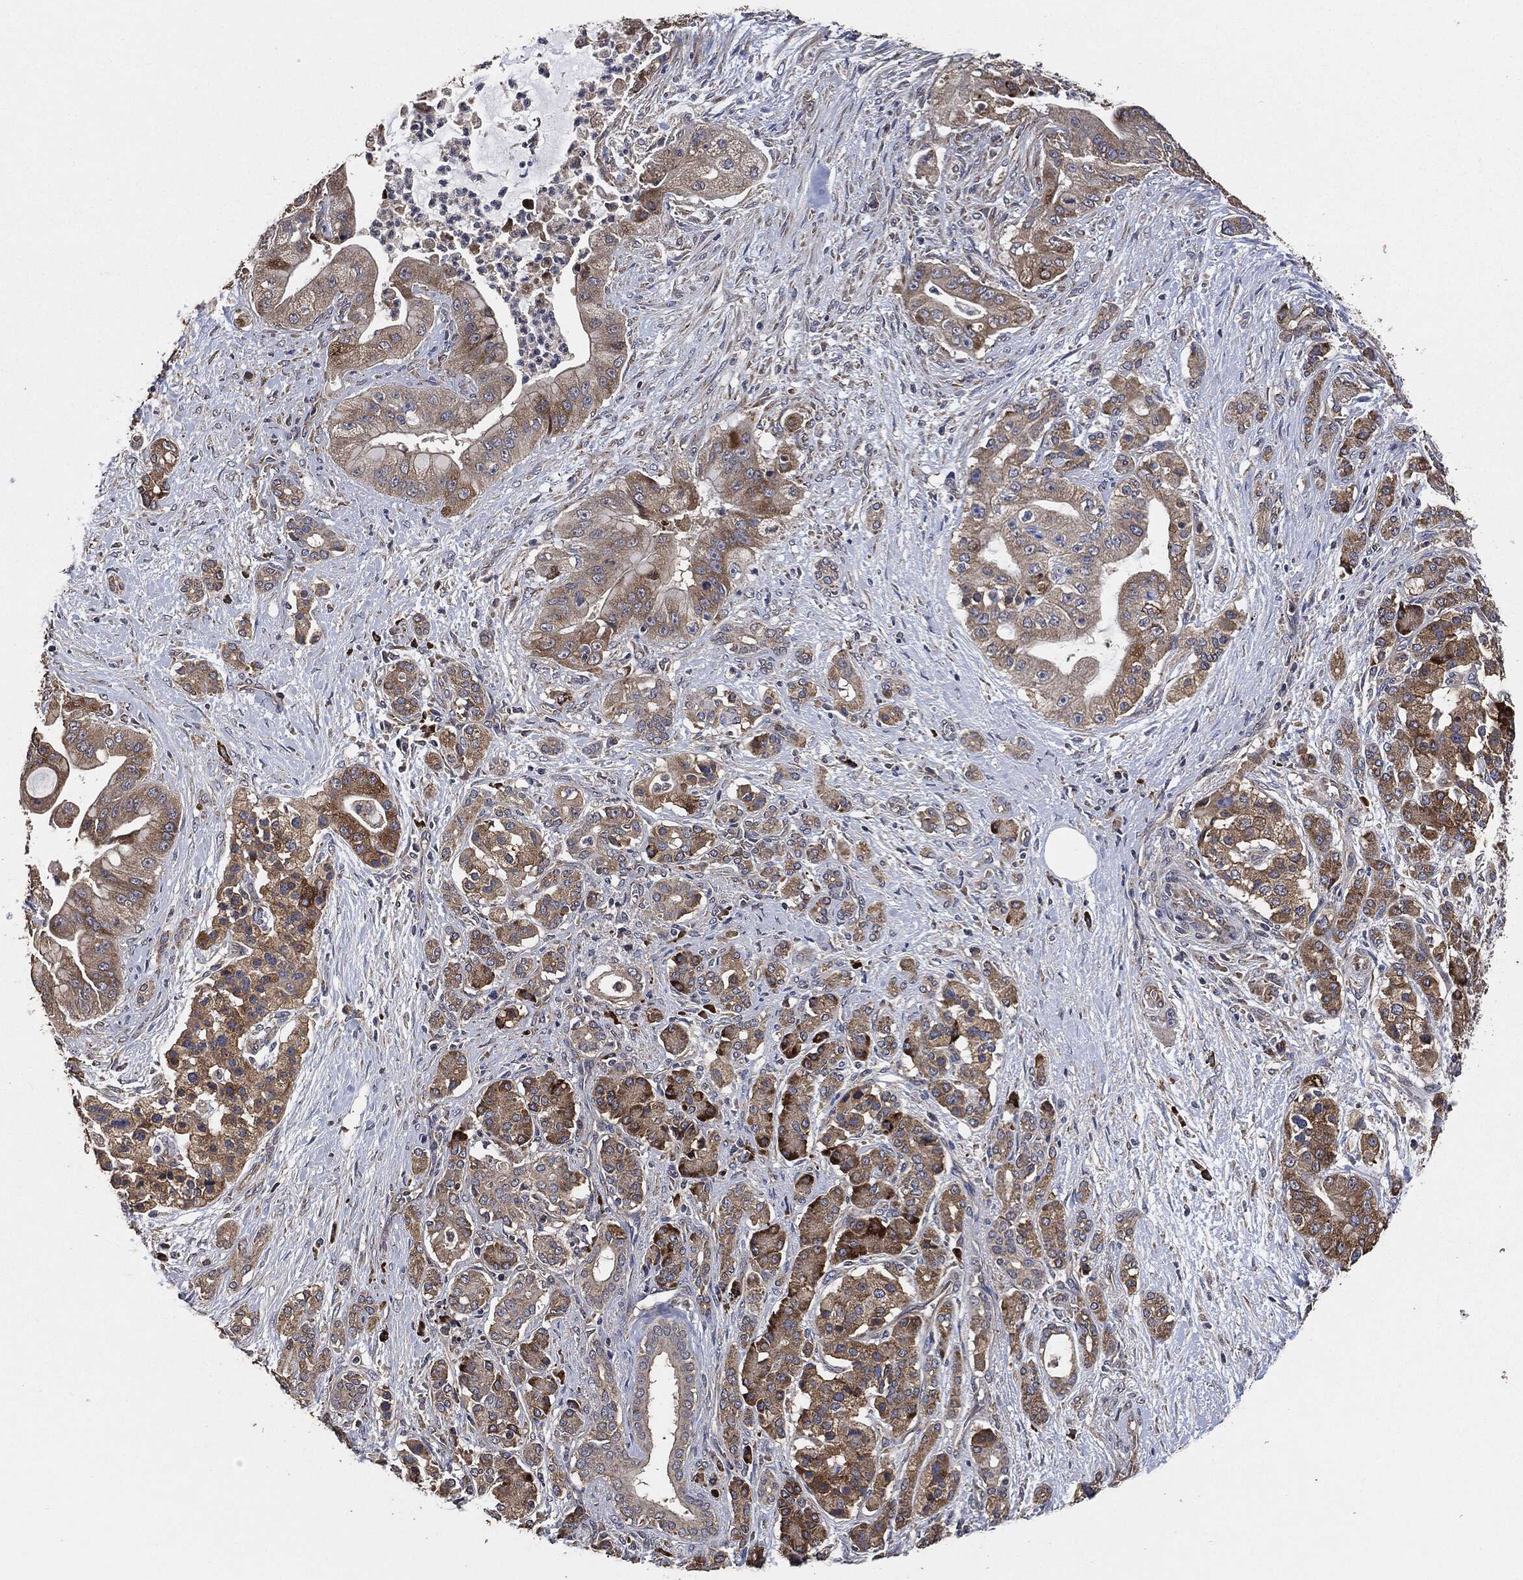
{"staining": {"intensity": "strong", "quantity": "<25%", "location": "cytoplasmic/membranous"}, "tissue": "pancreatic cancer", "cell_type": "Tumor cells", "image_type": "cancer", "snomed": [{"axis": "morphology", "description": "Normal tissue, NOS"}, {"axis": "morphology", "description": "Inflammation, NOS"}, {"axis": "morphology", "description": "Adenocarcinoma, NOS"}, {"axis": "topography", "description": "Pancreas"}], "caption": "Immunohistochemistry staining of adenocarcinoma (pancreatic), which displays medium levels of strong cytoplasmic/membranous staining in about <25% of tumor cells indicating strong cytoplasmic/membranous protein expression. The staining was performed using DAB (3,3'-diaminobenzidine) (brown) for protein detection and nuclei were counterstained in hematoxylin (blue).", "gene": "STK3", "patient": {"sex": "male", "age": 57}}